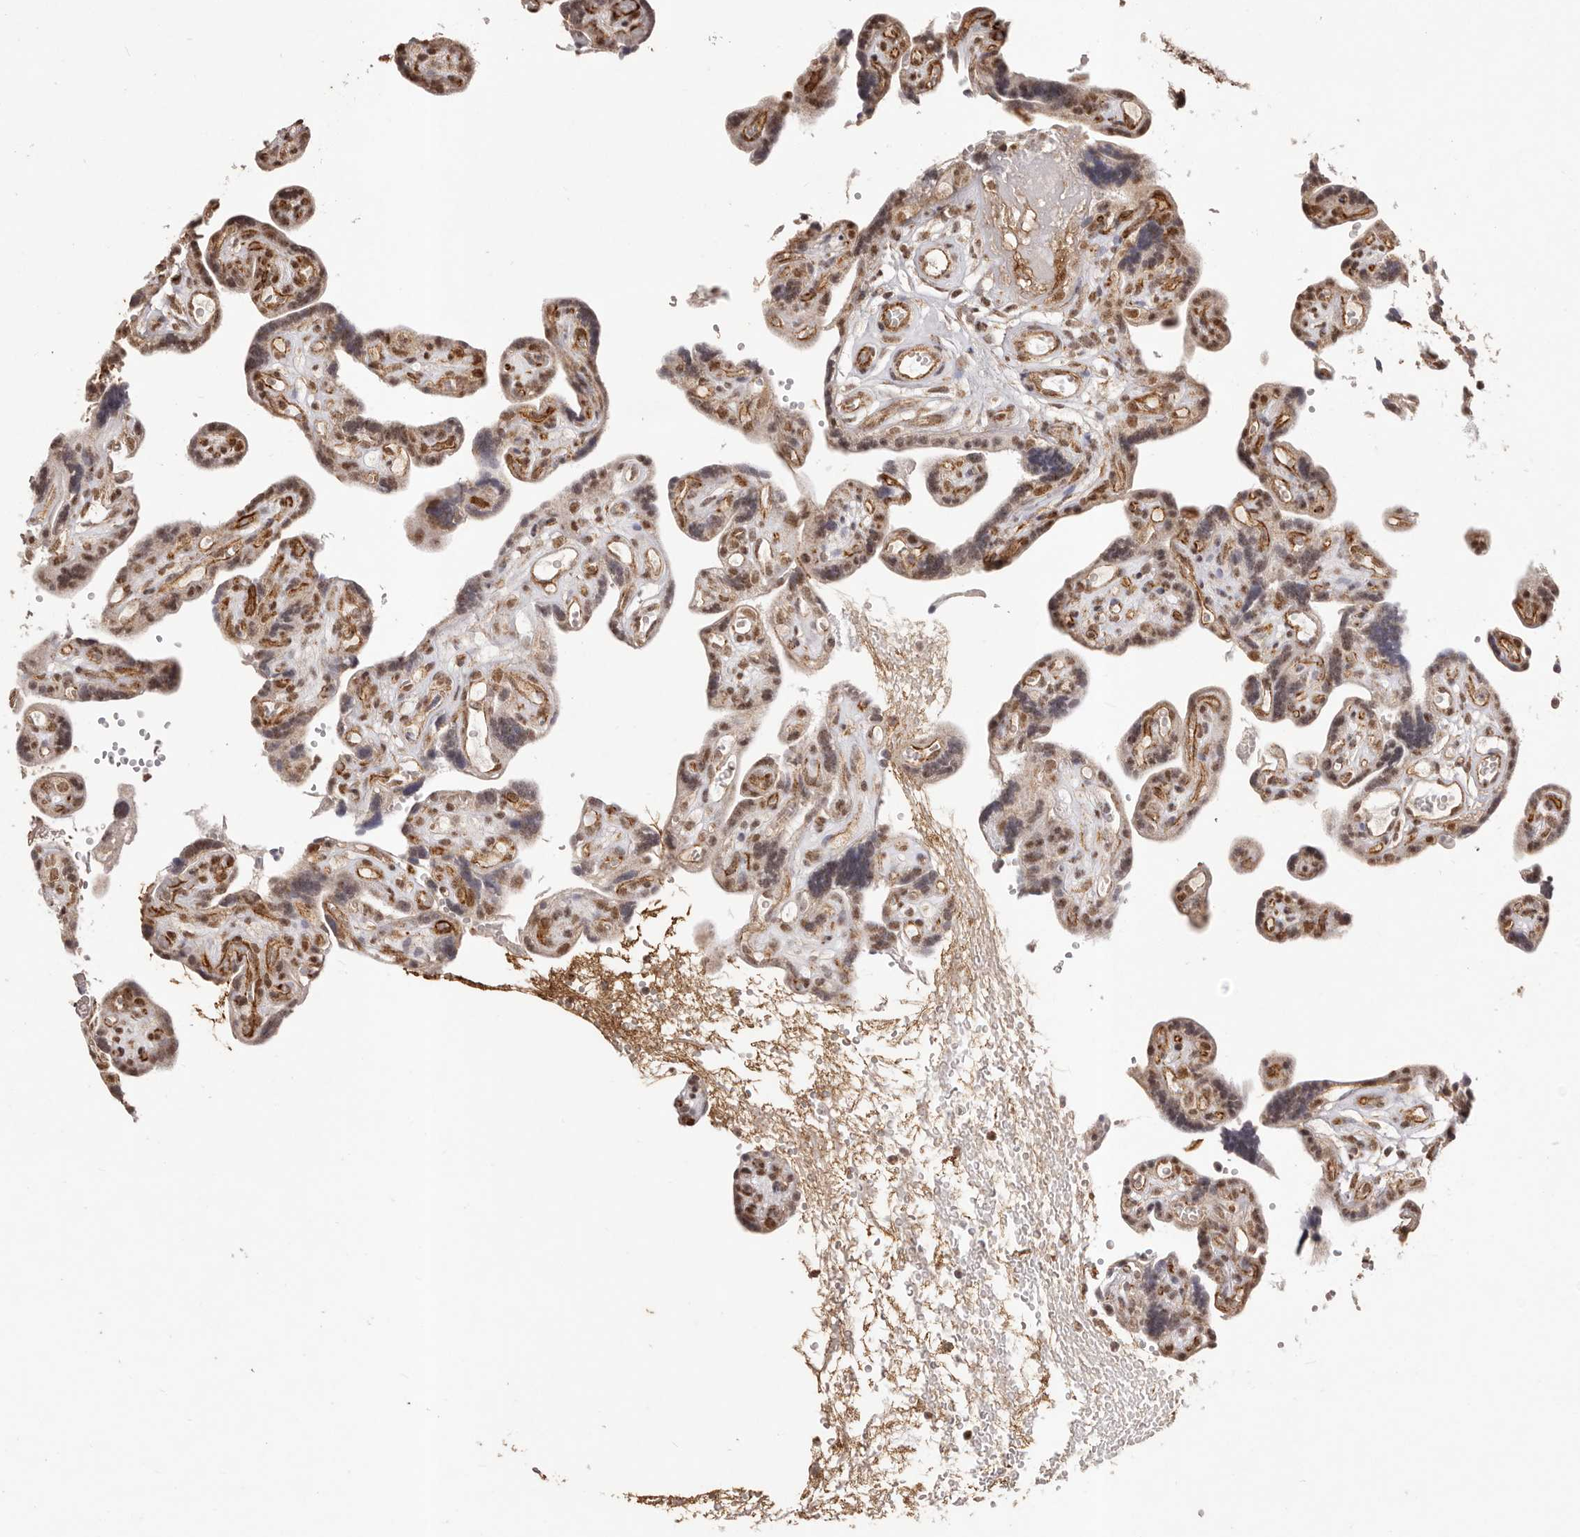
{"staining": {"intensity": "moderate", "quantity": ">75%", "location": "cytoplasmic/membranous,nuclear"}, "tissue": "placenta", "cell_type": "Decidual cells", "image_type": "normal", "snomed": [{"axis": "morphology", "description": "Normal tissue, NOS"}, {"axis": "topography", "description": "Placenta"}], "caption": "Decidual cells reveal medium levels of moderate cytoplasmic/membranous,nuclear positivity in about >75% of cells in normal human placenta.", "gene": "RPS6KA5", "patient": {"sex": "female", "age": 30}}